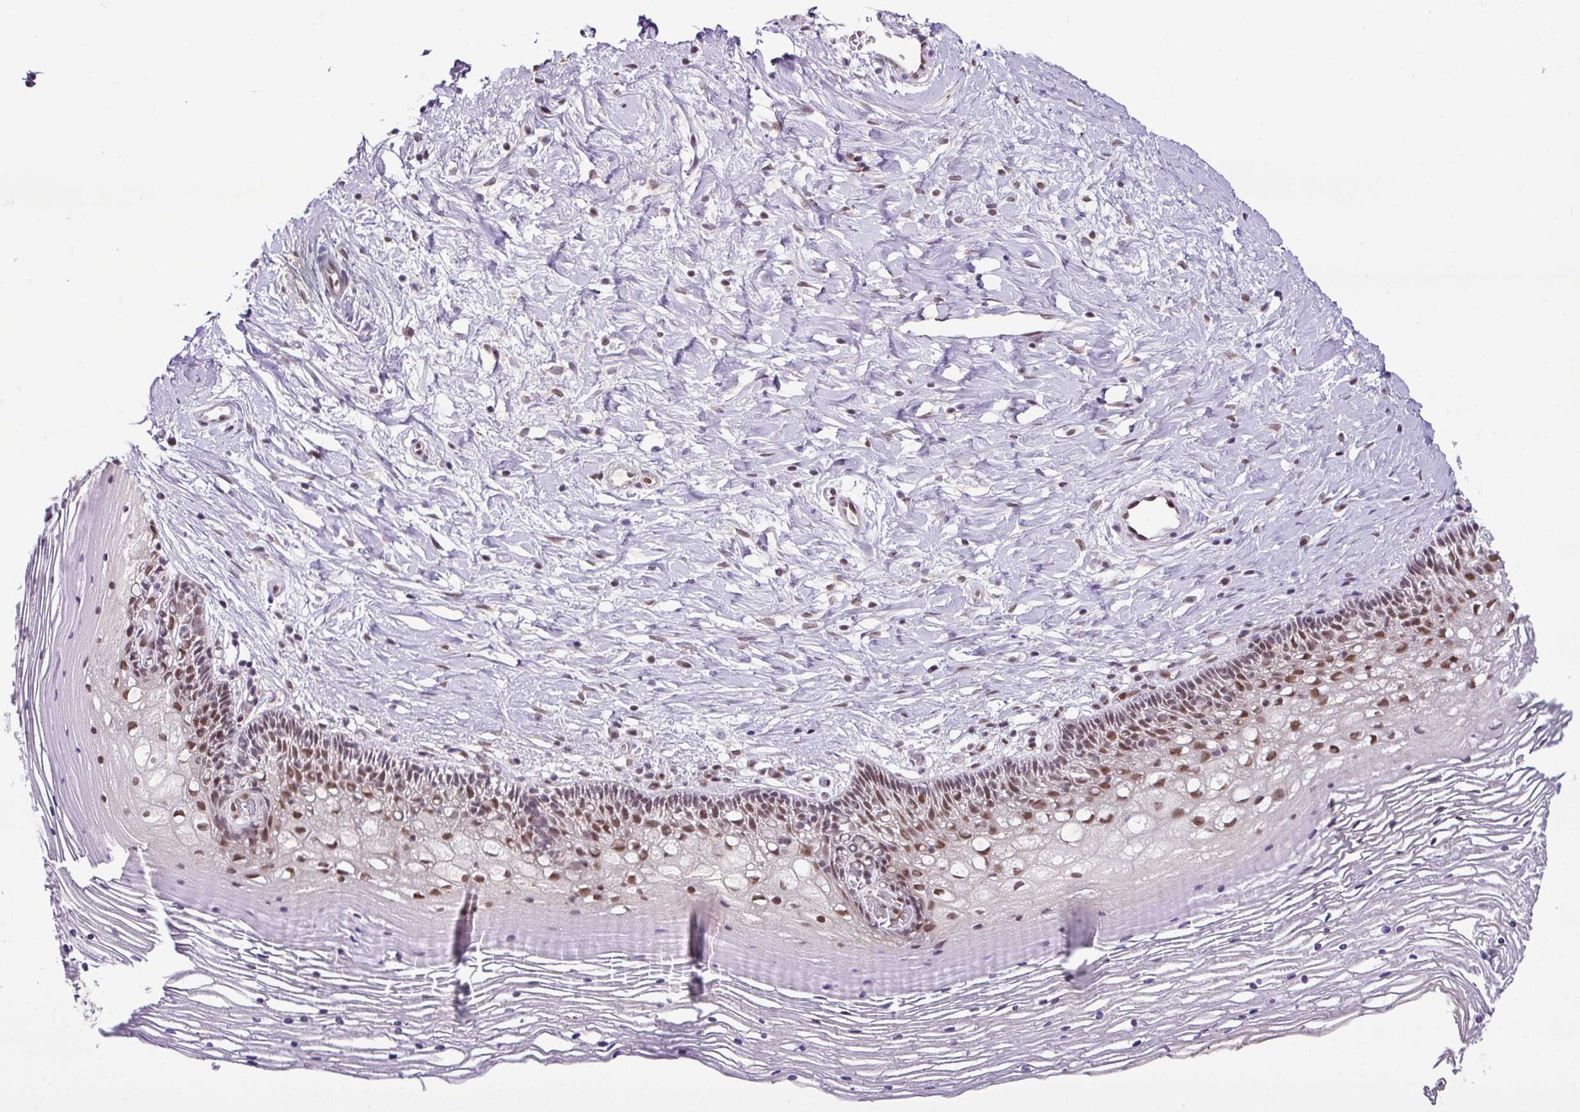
{"staining": {"intensity": "moderate", "quantity": ">75%", "location": "nuclear"}, "tissue": "cervix", "cell_type": "Glandular cells", "image_type": "normal", "snomed": [{"axis": "morphology", "description": "Normal tissue, NOS"}, {"axis": "topography", "description": "Cervix"}], "caption": "Normal cervix demonstrates moderate nuclear positivity in approximately >75% of glandular cells, visualized by immunohistochemistry.", "gene": "PGAP4", "patient": {"sex": "female", "age": 36}}